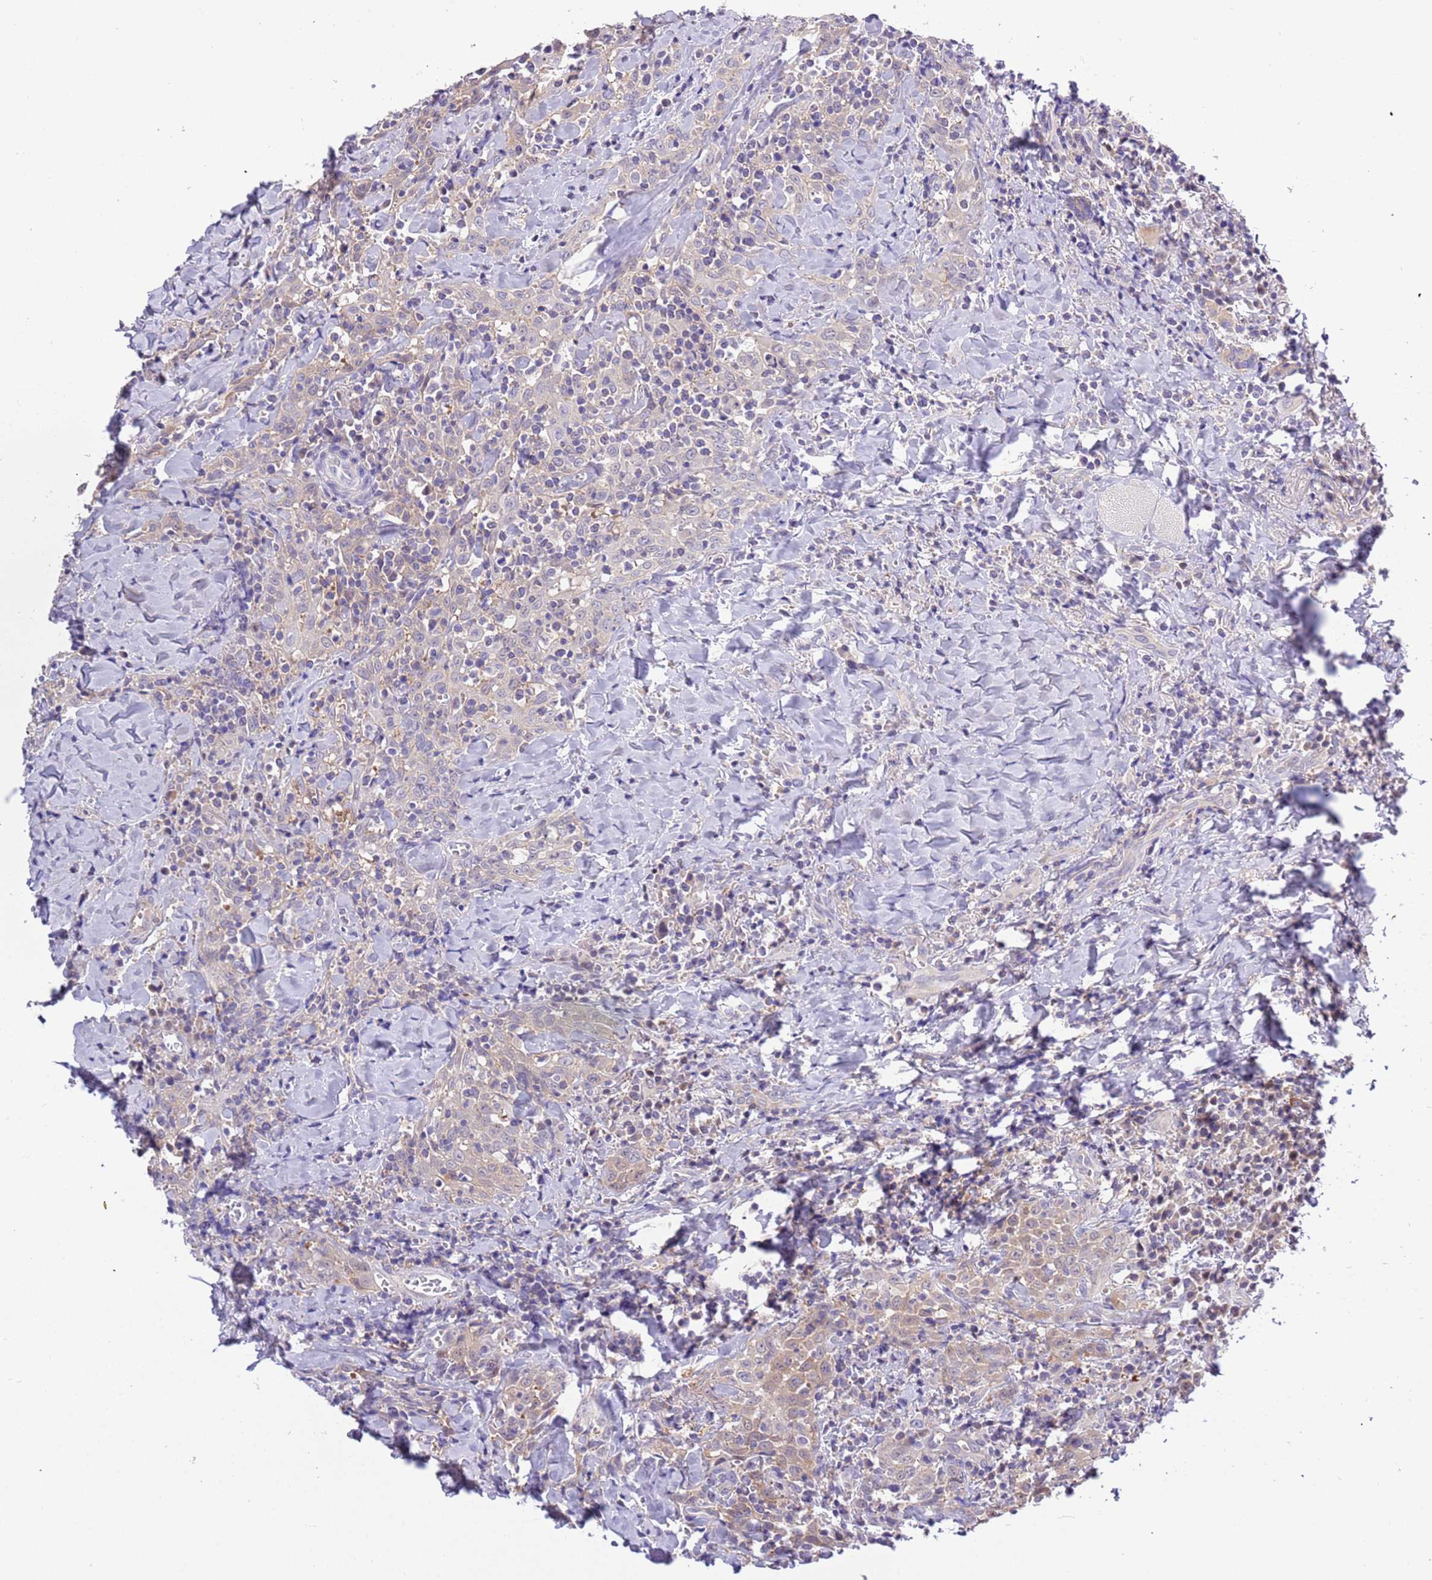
{"staining": {"intensity": "weak", "quantity": "25%-75%", "location": "cytoplasmic/membranous"}, "tissue": "head and neck cancer", "cell_type": "Tumor cells", "image_type": "cancer", "snomed": [{"axis": "morphology", "description": "Squamous cell carcinoma, NOS"}, {"axis": "topography", "description": "Head-Neck"}], "caption": "This is an image of immunohistochemistry staining of head and neck squamous cell carcinoma, which shows weak positivity in the cytoplasmic/membranous of tumor cells.", "gene": "STIP1", "patient": {"sex": "female", "age": 70}}